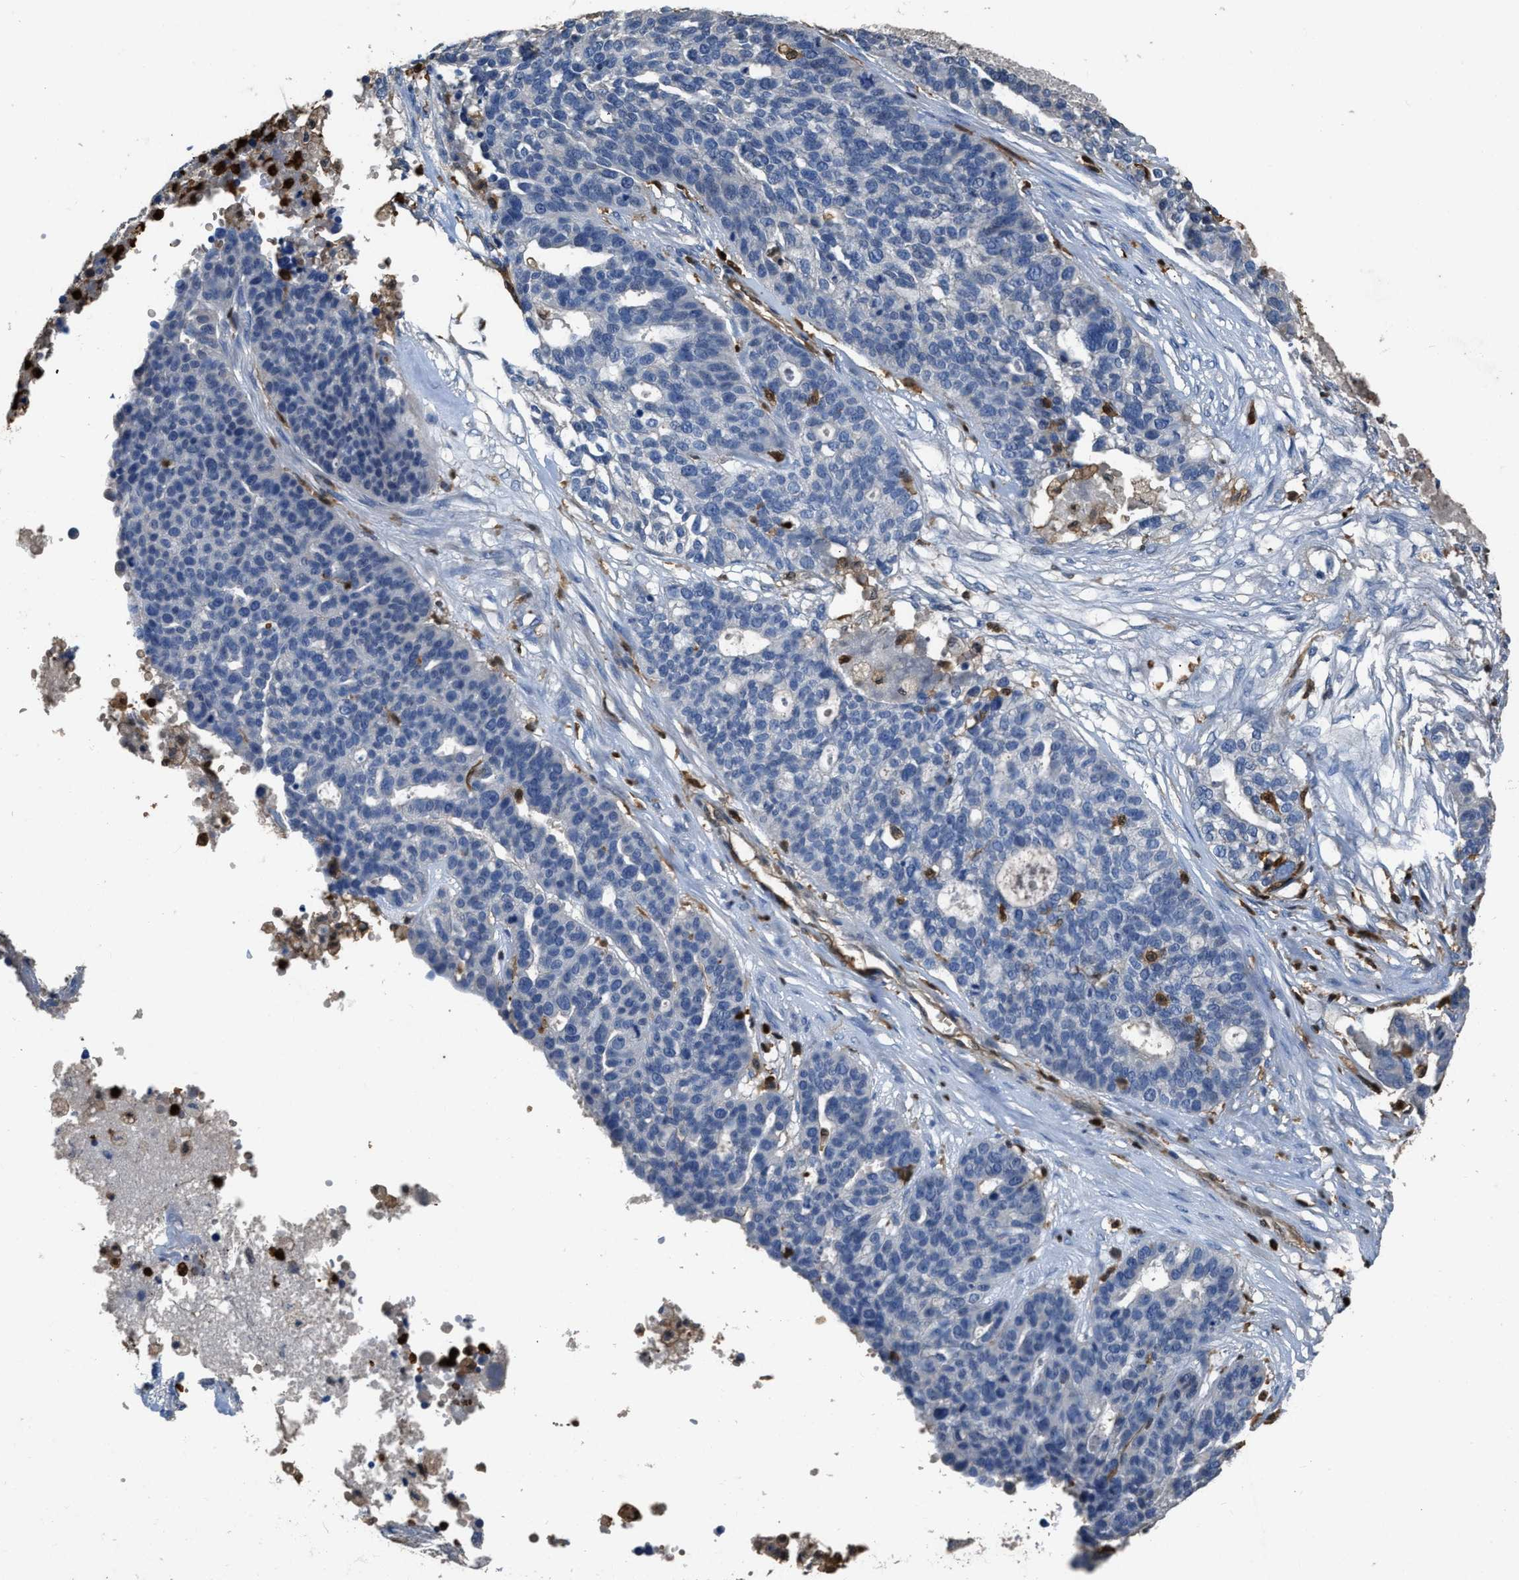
{"staining": {"intensity": "negative", "quantity": "none", "location": "none"}, "tissue": "ovarian cancer", "cell_type": "Tumor cells", "image_type": "cancer", "snomed": [{"axis": "morphology", "description": "Cystadenocarcinoma, serous, NOS"}, {"axis": "topography", "description": "Ovary"}], "caption": "Serous cystadenocarcinoma (ovarian) stained for a protein using IHC displays no expression tumor cells.", "gene": "ARHGDIB", "patient": {"sex": "female", "age": 59}}